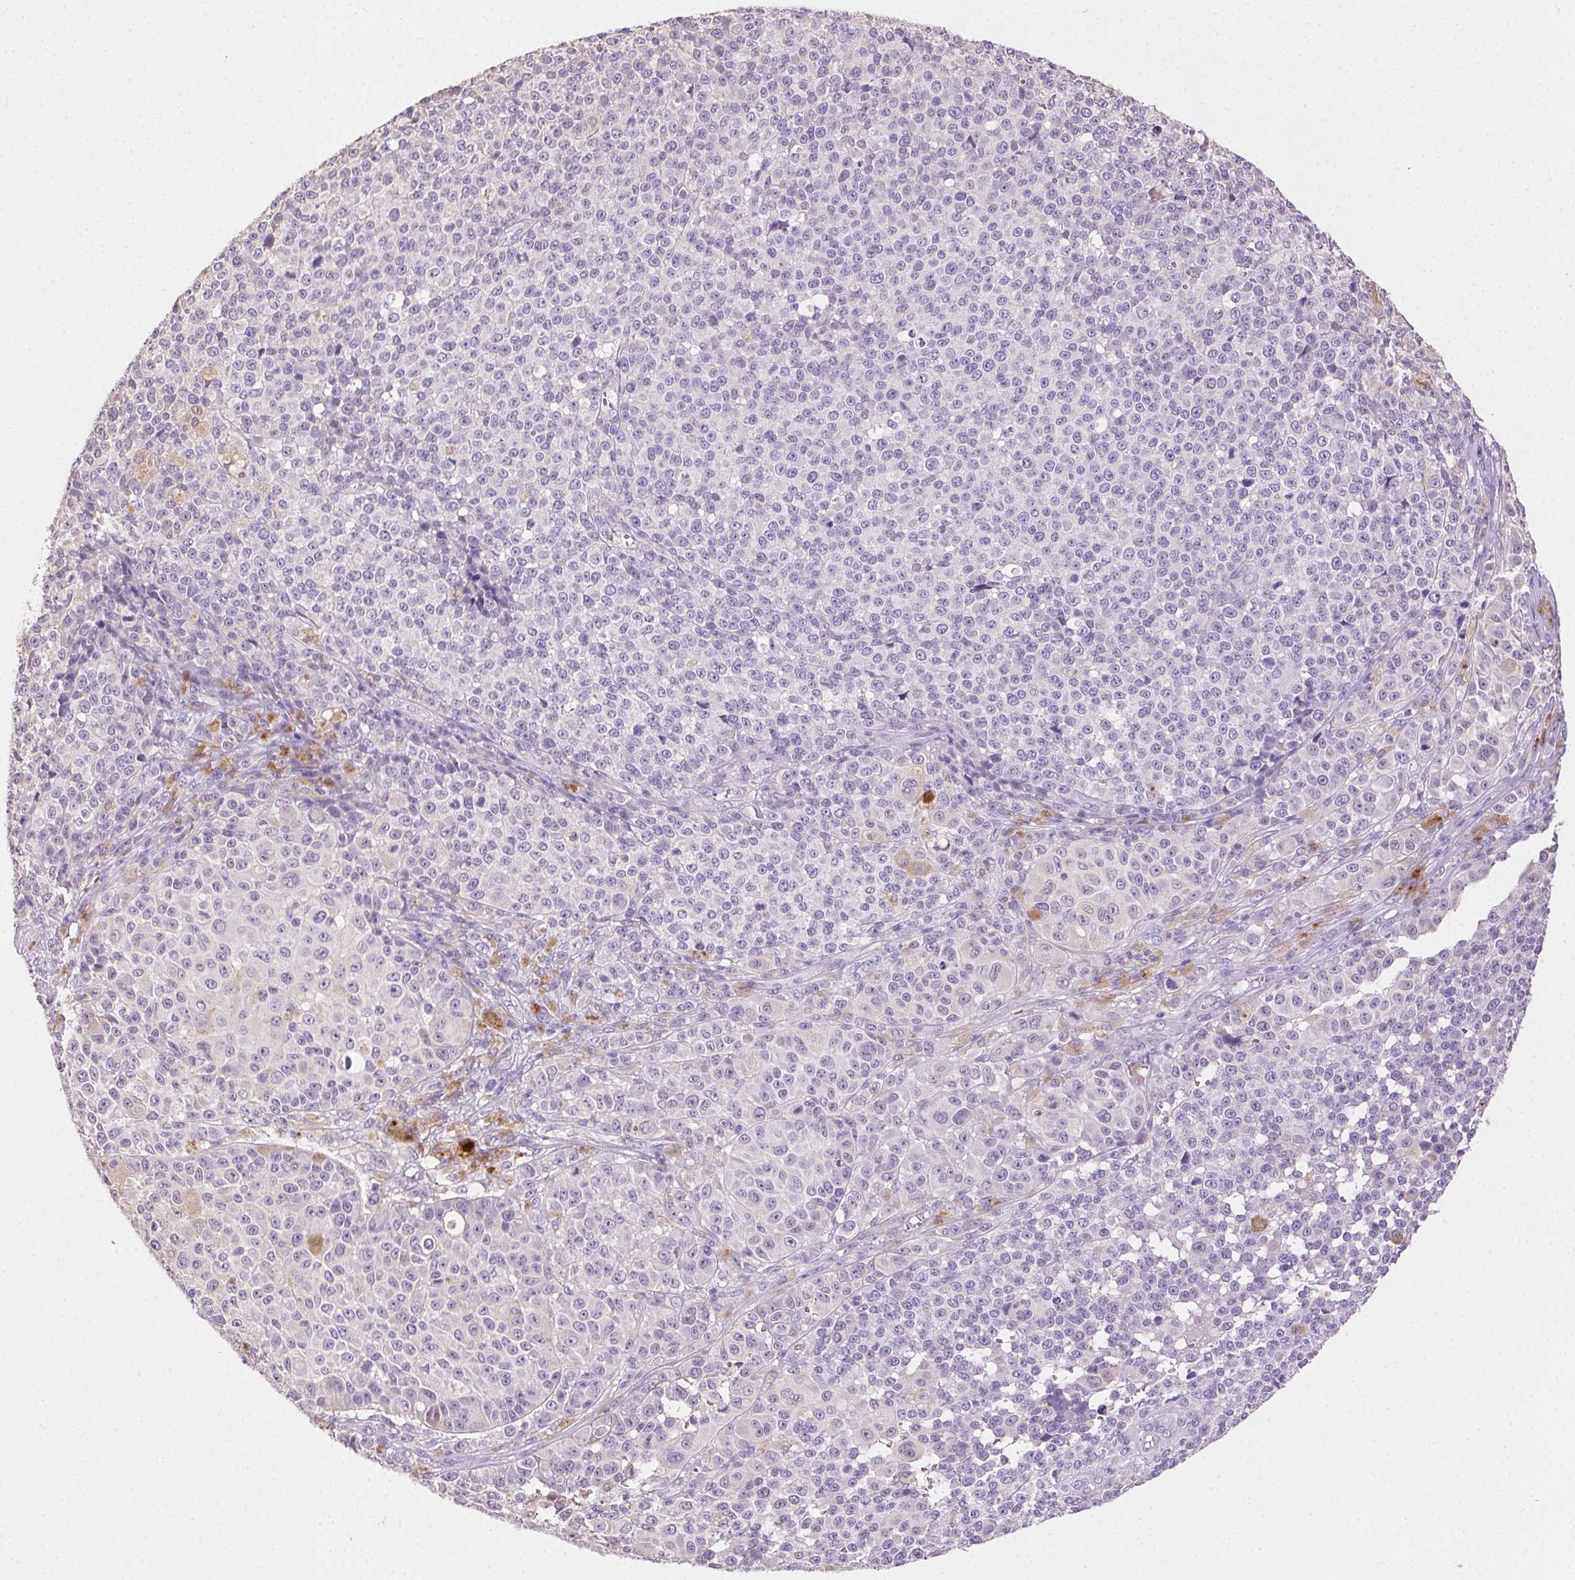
{"staining": {"intensity": "negative", "quantity": "none", "location": "none"}, "tissue": "melanoma", "cell_type": "Tumor cells", "image_type": "cancer", "snomed": [{"axis": "morphology", "description": "Malignant melanoma, NOS"}, {"axis": "topography", "description": "Skin"}], "caption": "This is an immunohistochemistry photomicrograph of human malignant melanoma. There is no expression in tumor cells.", "gene": "SYCE2", "patient": {"sex": "female", "age": 58}}